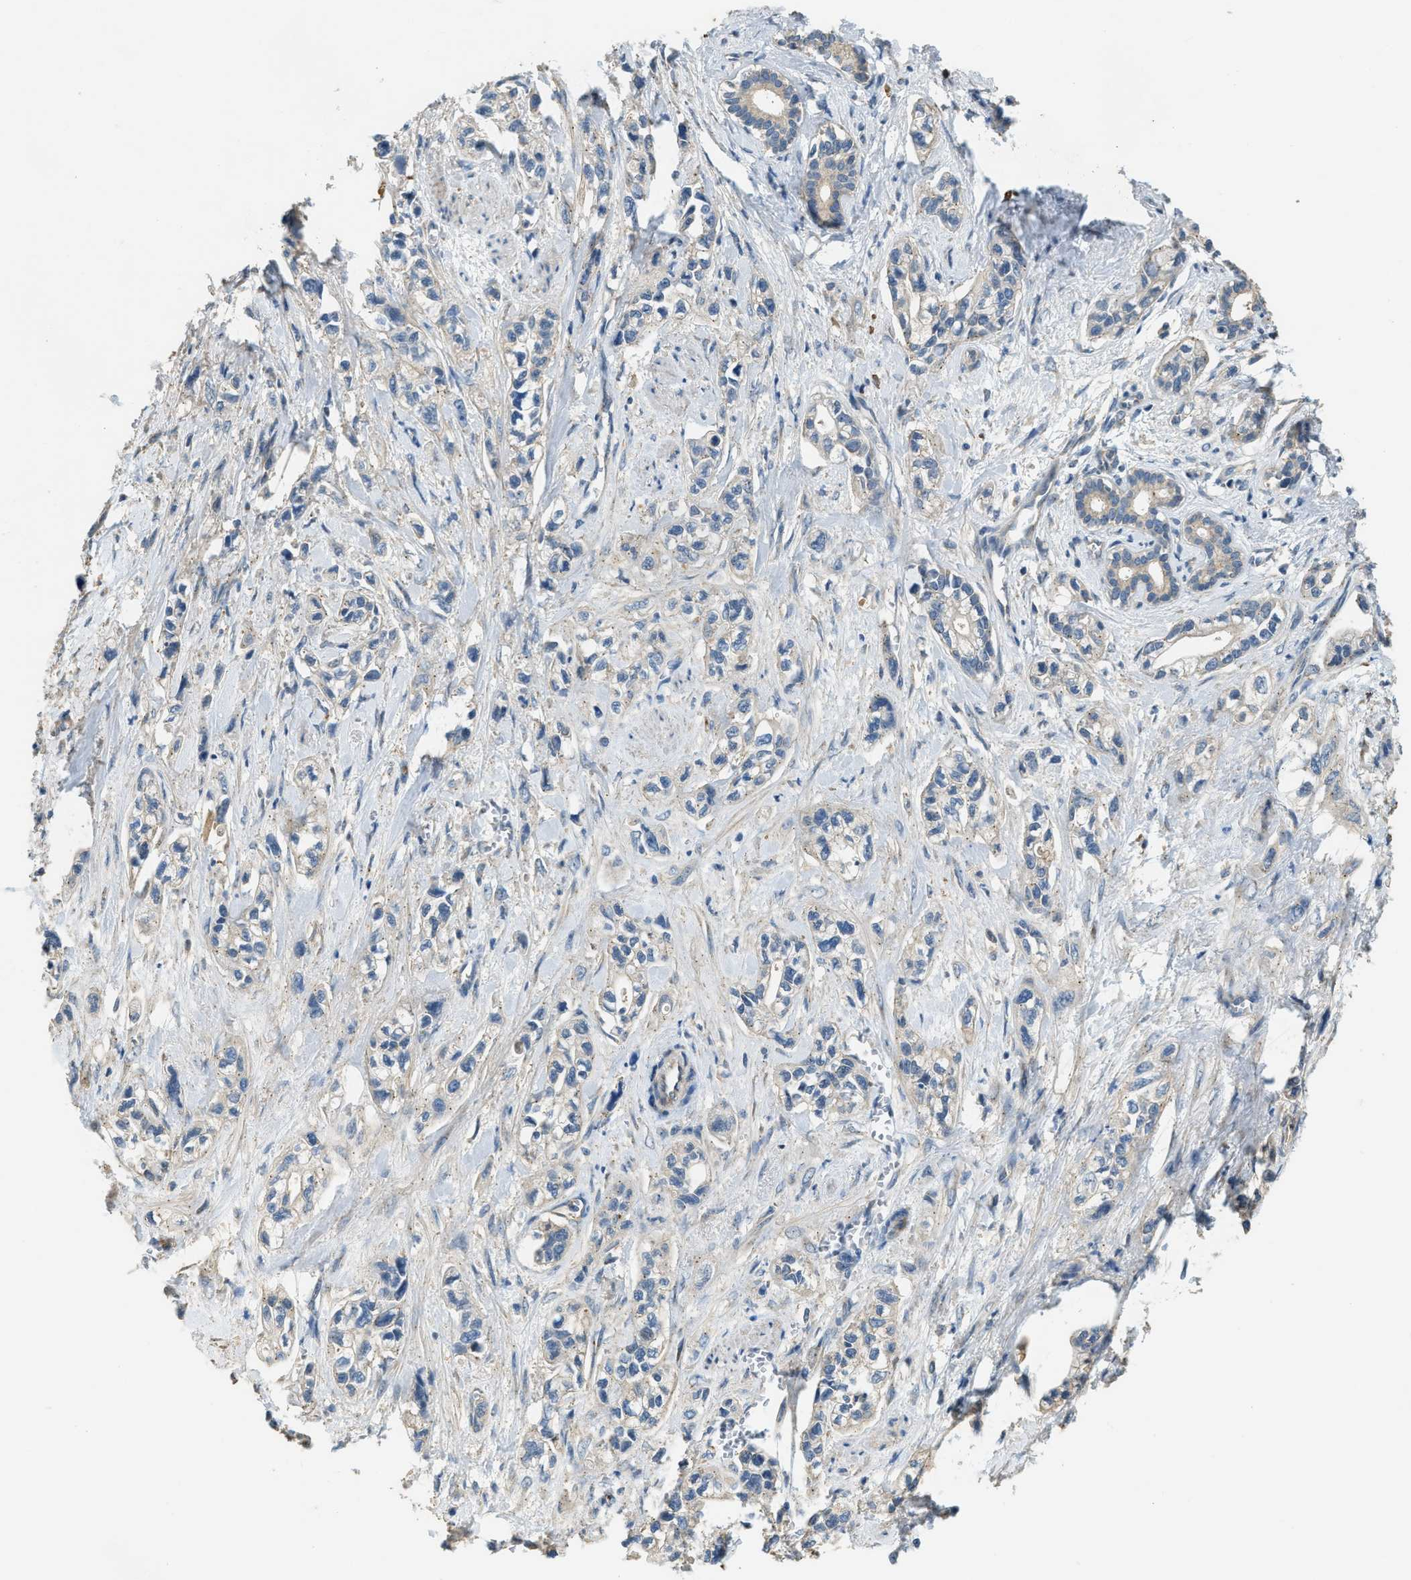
{"staining": {"intensity": "negative", "quantity": "none", "location": "none"}, "tissue": "pancreatic cancer", "cell_type": "Tumor cells", "image_type": "cancer", "snomed": [{"axis": "morphology", "description": "Adenocarcinoma, NOS"}, {"axis": "topography", "description": "Pancreas"}], "caption": "Tumor cells show no significant protein positivity in pancreatic adenocarcinoma.", "gene": "CFLAR", "patient": {"sex": "male", "age": 74}}